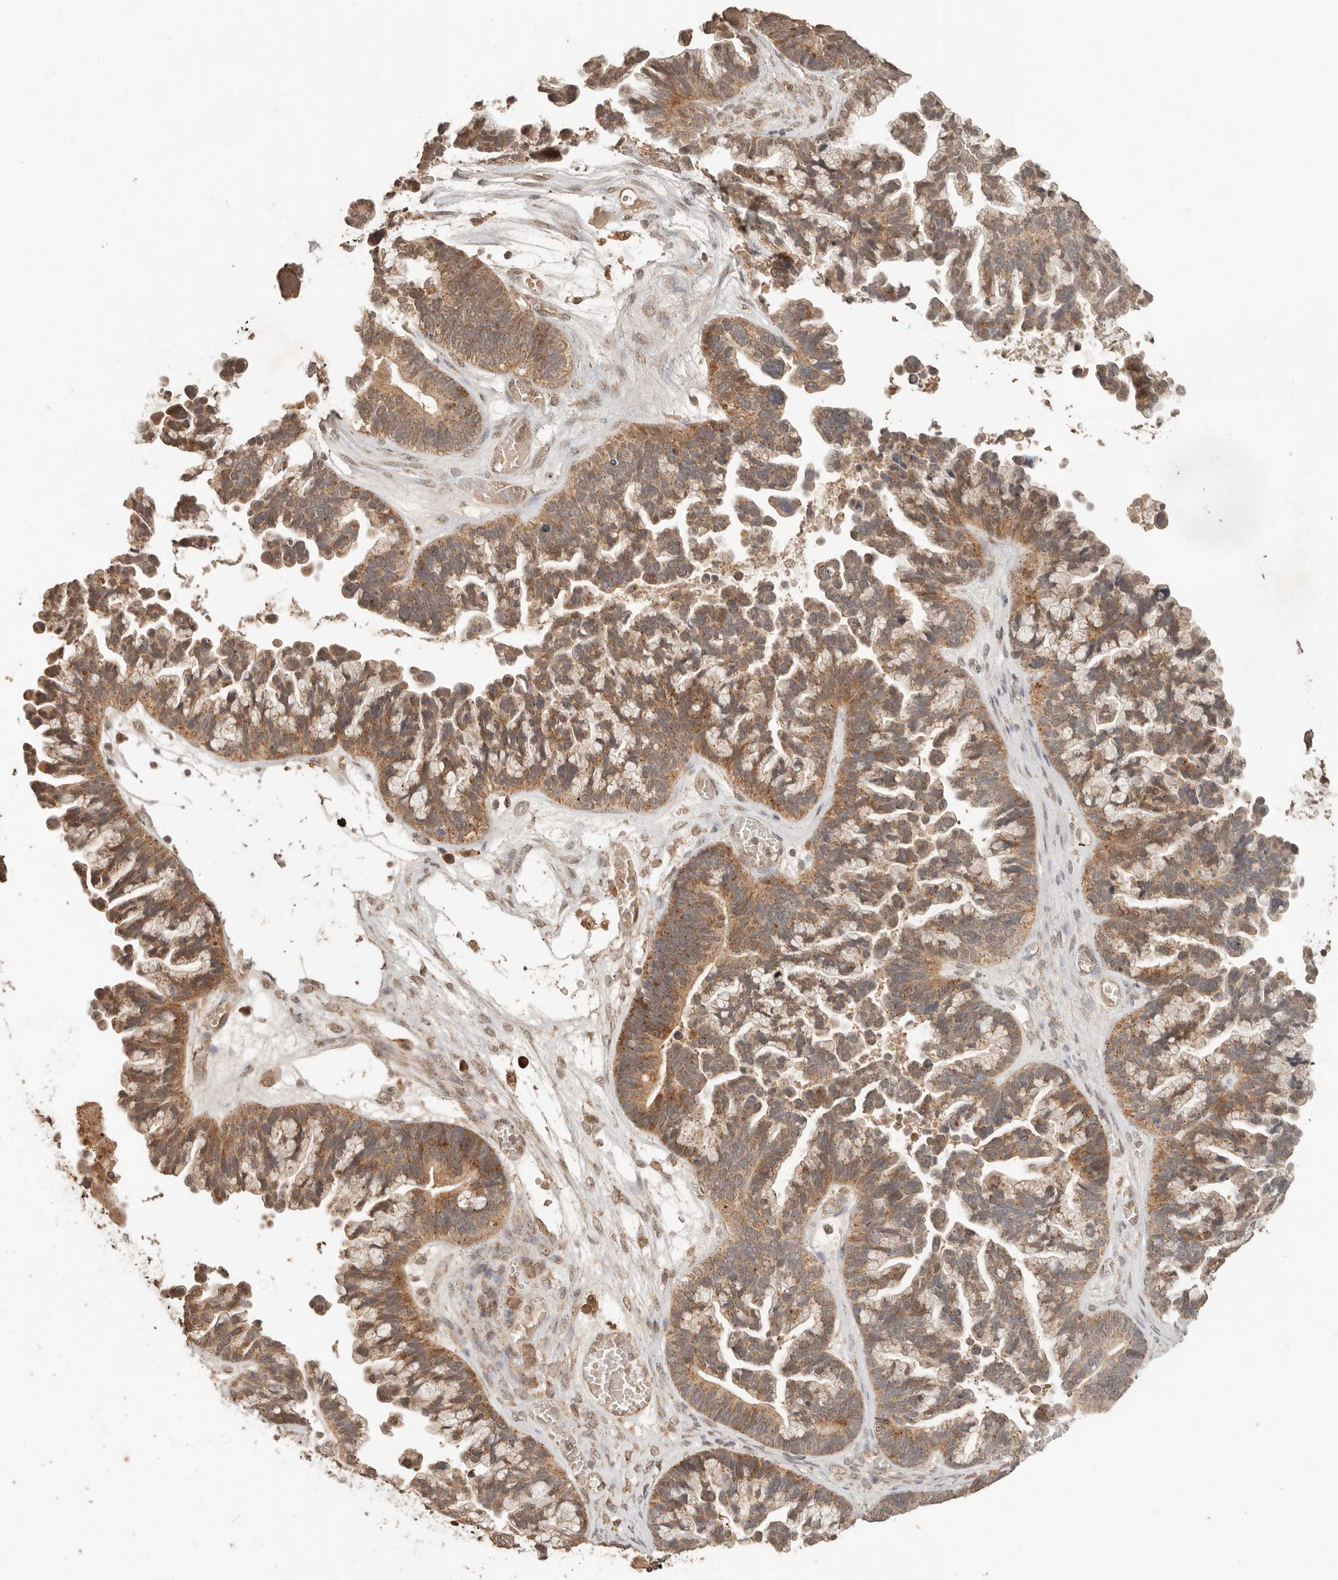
{"staining": {"intensity": "moderate", "quantity": ">75%", "location": "cytoplasmic/membranous"}, "tissue": "ovarian cancer", "cell_type": "Tumor cells", "image_type": "cancer", "snomed": [{"axis": "morphology", "description": "Cystadenocarcinoma, serous, NOS"}, {"axis": "topography", "description": "Ovary"}], "caption": "Immunohistochemical staining of human ovarian cancer (serous cystadenocarcinoma) shows moderate cytoplasmic/membranous protein positivity in approximately >75% of tumor cells.", "gene": "LMO4", "patient": {"sex": "female", "age": 56}}